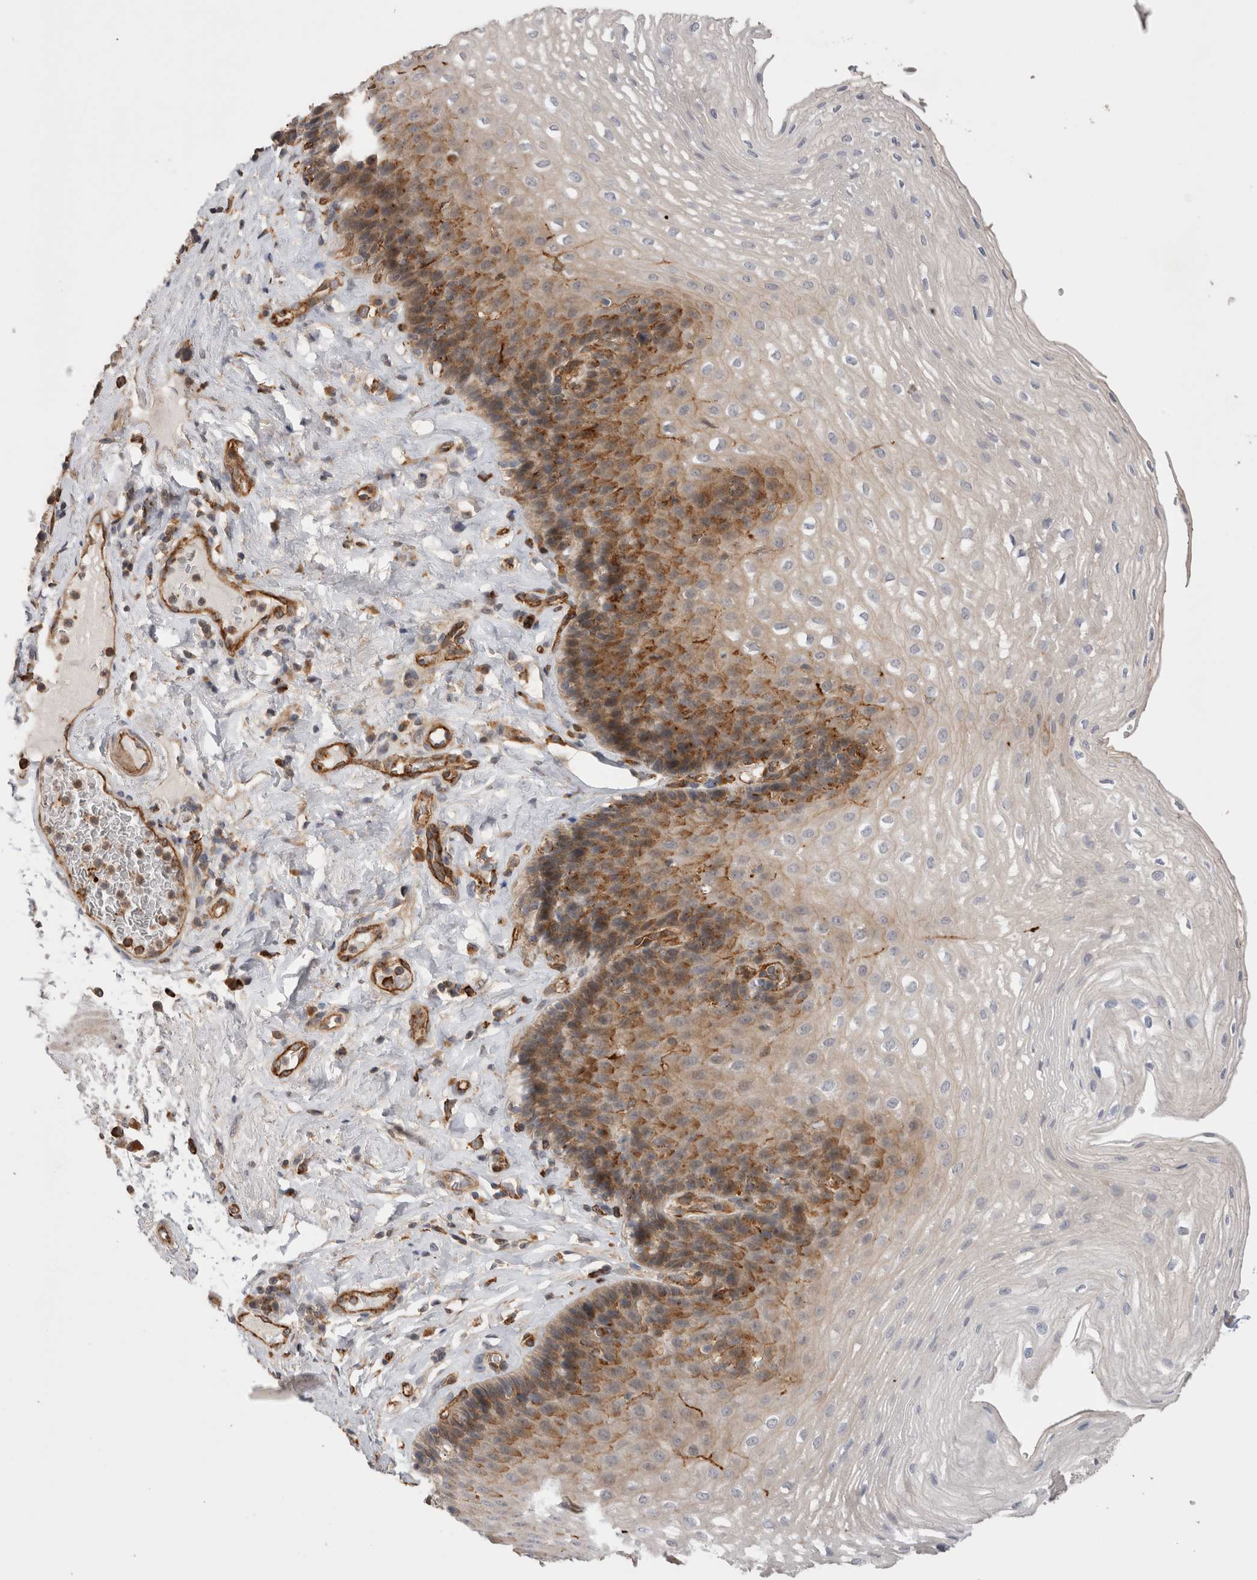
{"staining": {"intensity": "moderate", "quantity": "25%-75%", "location": "cytoplasmic/membranous"}, "tissue": "esophagus", "cell_type": "Squamous epithelial cells", "image_type": "normal", "snomed": [{"axis": "morphology", "description": "Normal tissue, NOS"}, {"axis": "topography", "description": "Esophagus"}], "caption": "Immunohistochemical staining of benign human esophagus displays medium levels of moderate cytoplasmic/membranous staining in approximately 25%-75% of squamous epithelial cells.", "gene": "BNIP2", "patient": {"sex": "female", "age": 66}}